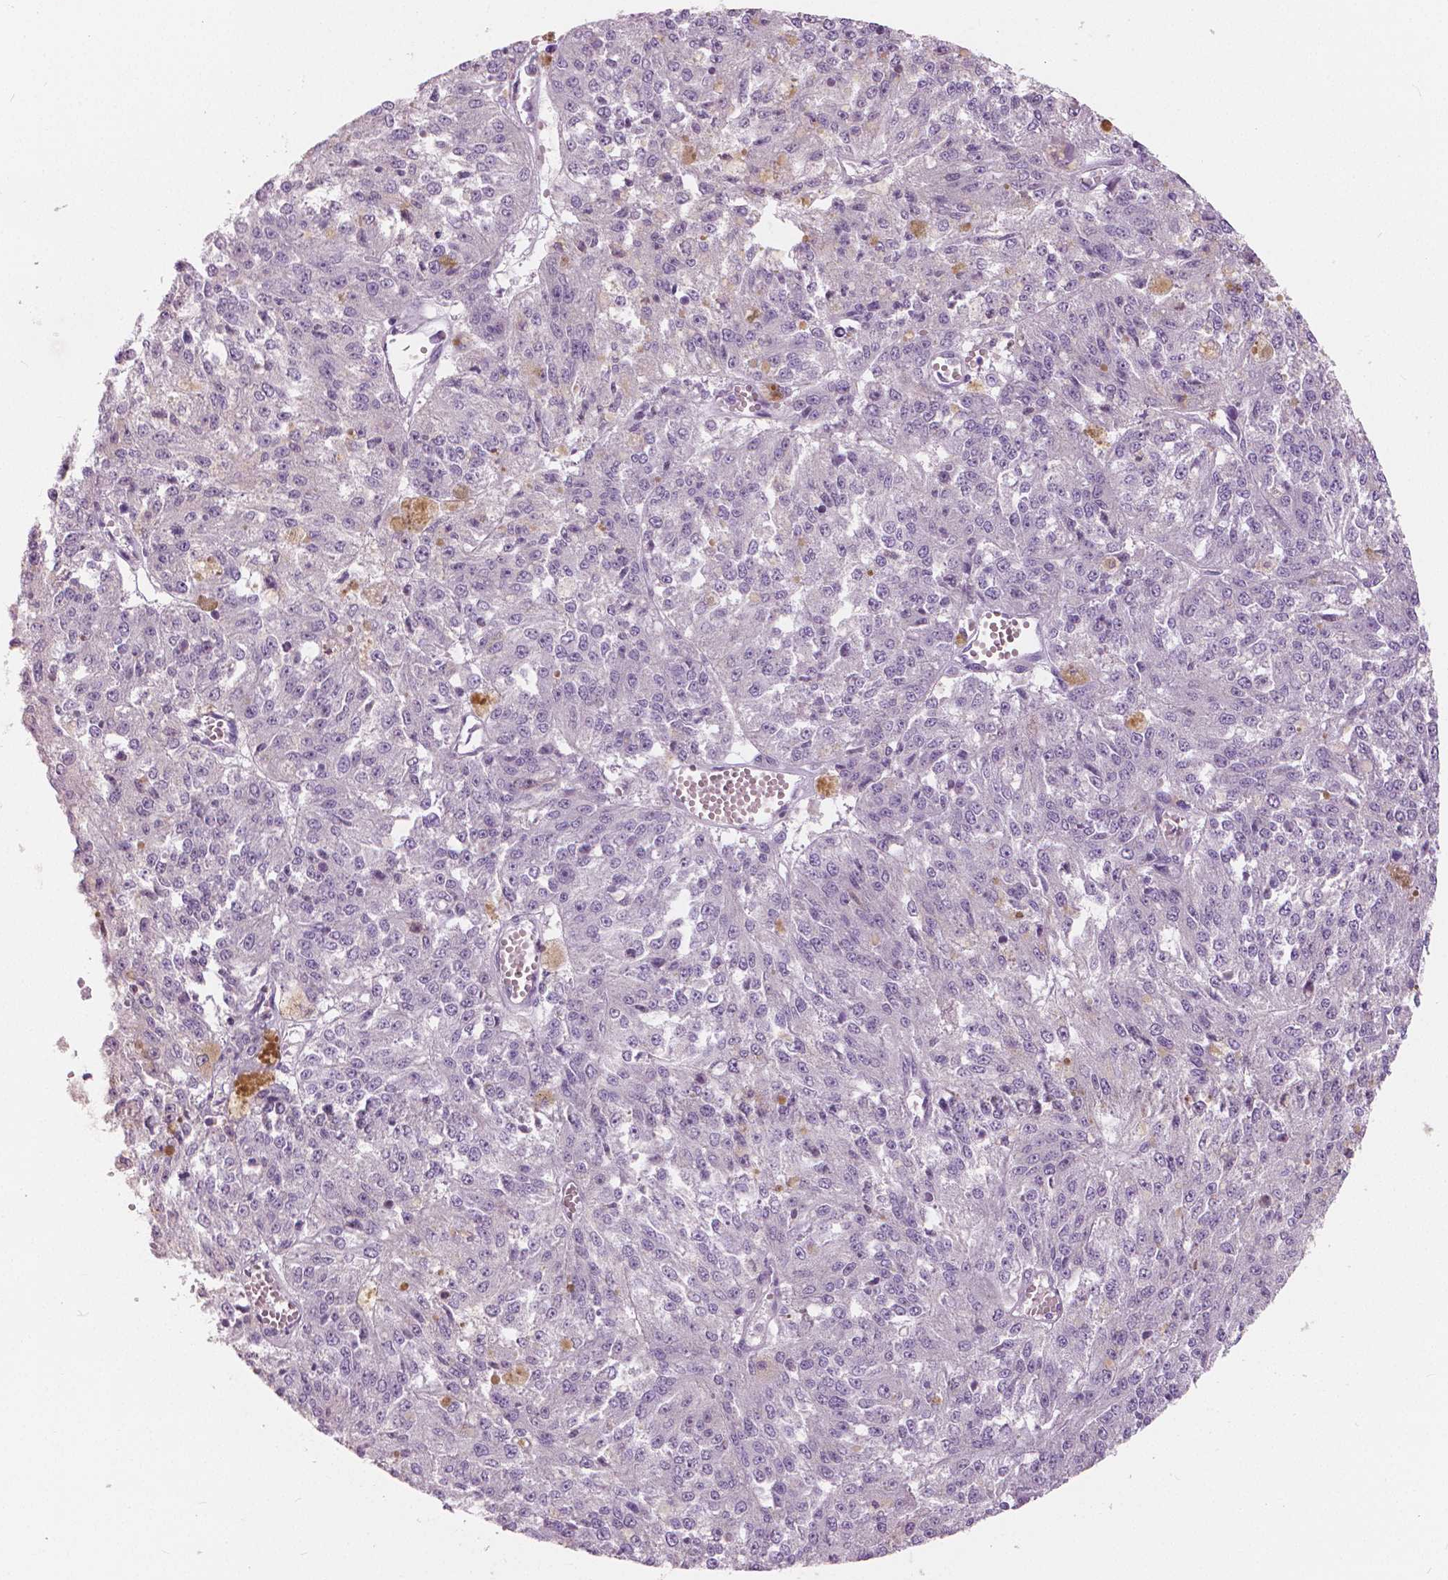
{"staining": {"intensity": "negative", "quantity": "none", "location": "none"}, "tissue": "melanoma", "cell_type": "Tumor cells", "image_type": "cancer", "snomed": [{"axis": "morphology", "description": "Malignant melanoma, Metastatic site"}, {"axis": "topography", "description": "Lymph node"}], "caption": "The micrograph displays no staining of tumor cells in melanoma.", "gene": "CXCR2", "patient": {"sex": "female", "age": 64}}